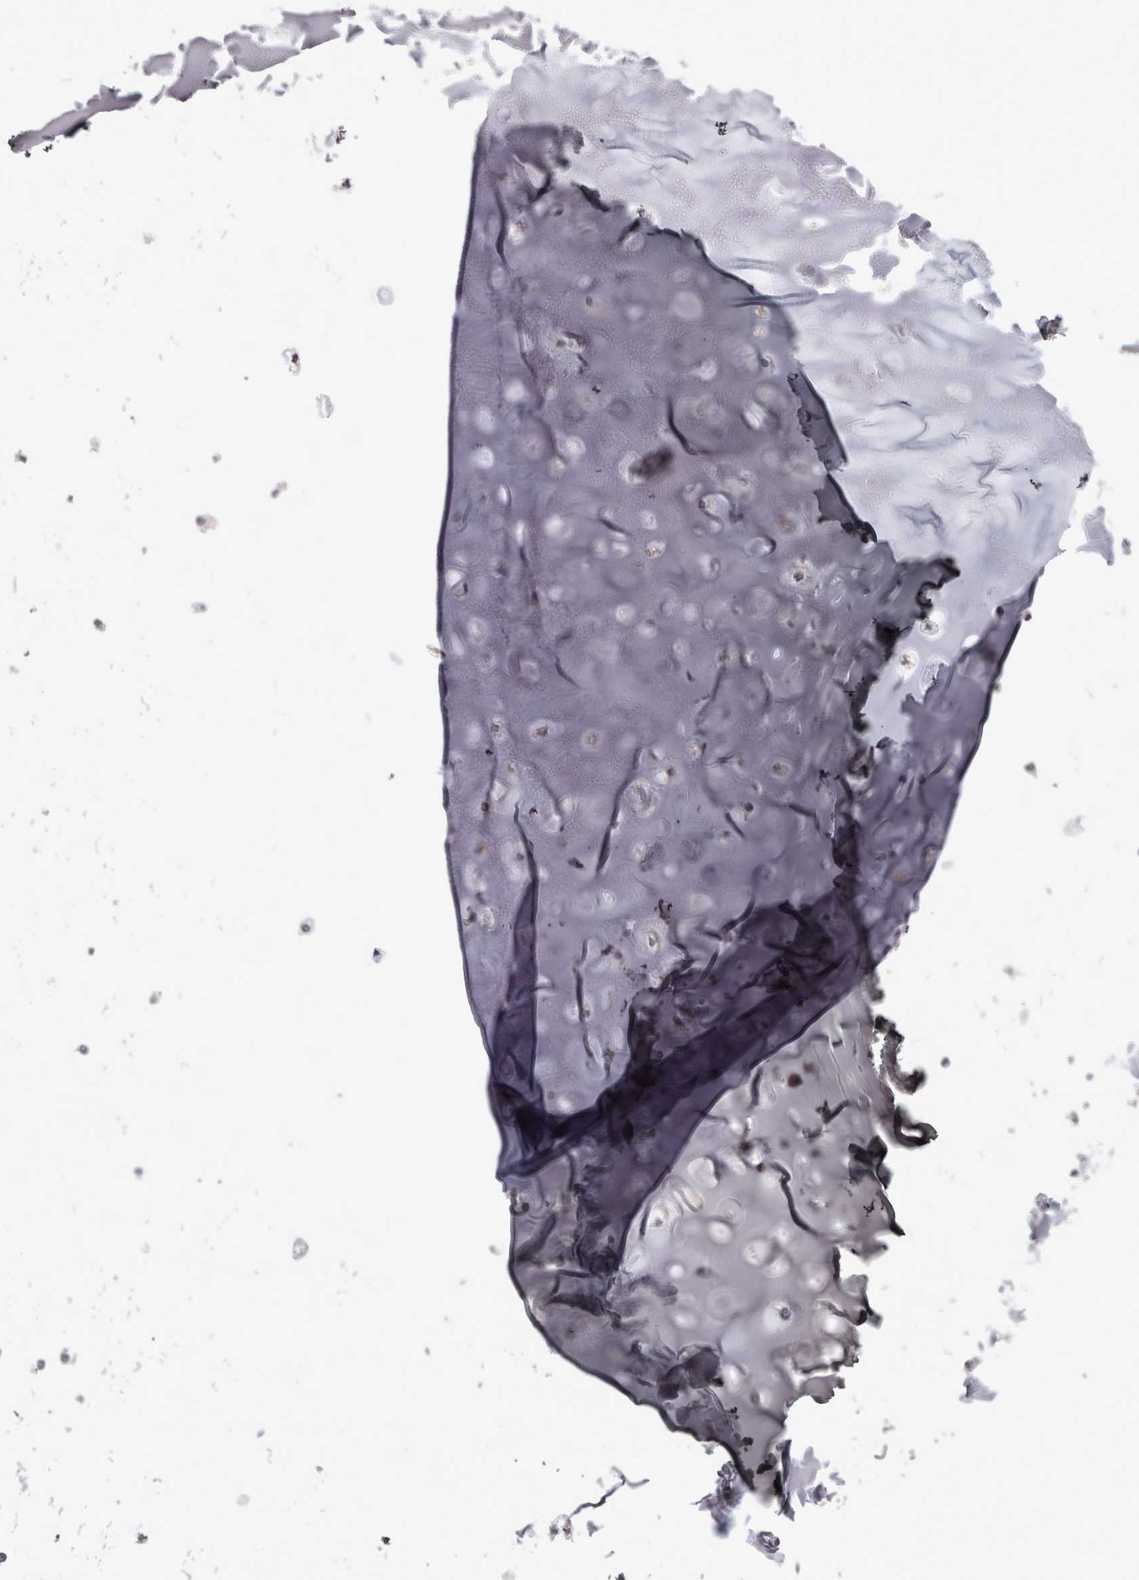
{"staining": {"intensity": "negative", "quantity": "none", "location": "none"}, "tissue": "adipose tissue", "cell_type": "Adipocytes", "image_type": "normal", "snomed": [{"axis": "morphology", "description": "Normal tissue, NOS"}, {"axis": "topography", "description": "Cartilage tissue"}, {"axis": "topography", "description": "Lung"}], "caption": "Immunohistochemistry (IHC) micrograph of normal human adipose tissue stained for a protein (brown), which displays no staining in adipocytes.", "gene": "LAX1", "patient": {"sex": "female", "age": 77}}